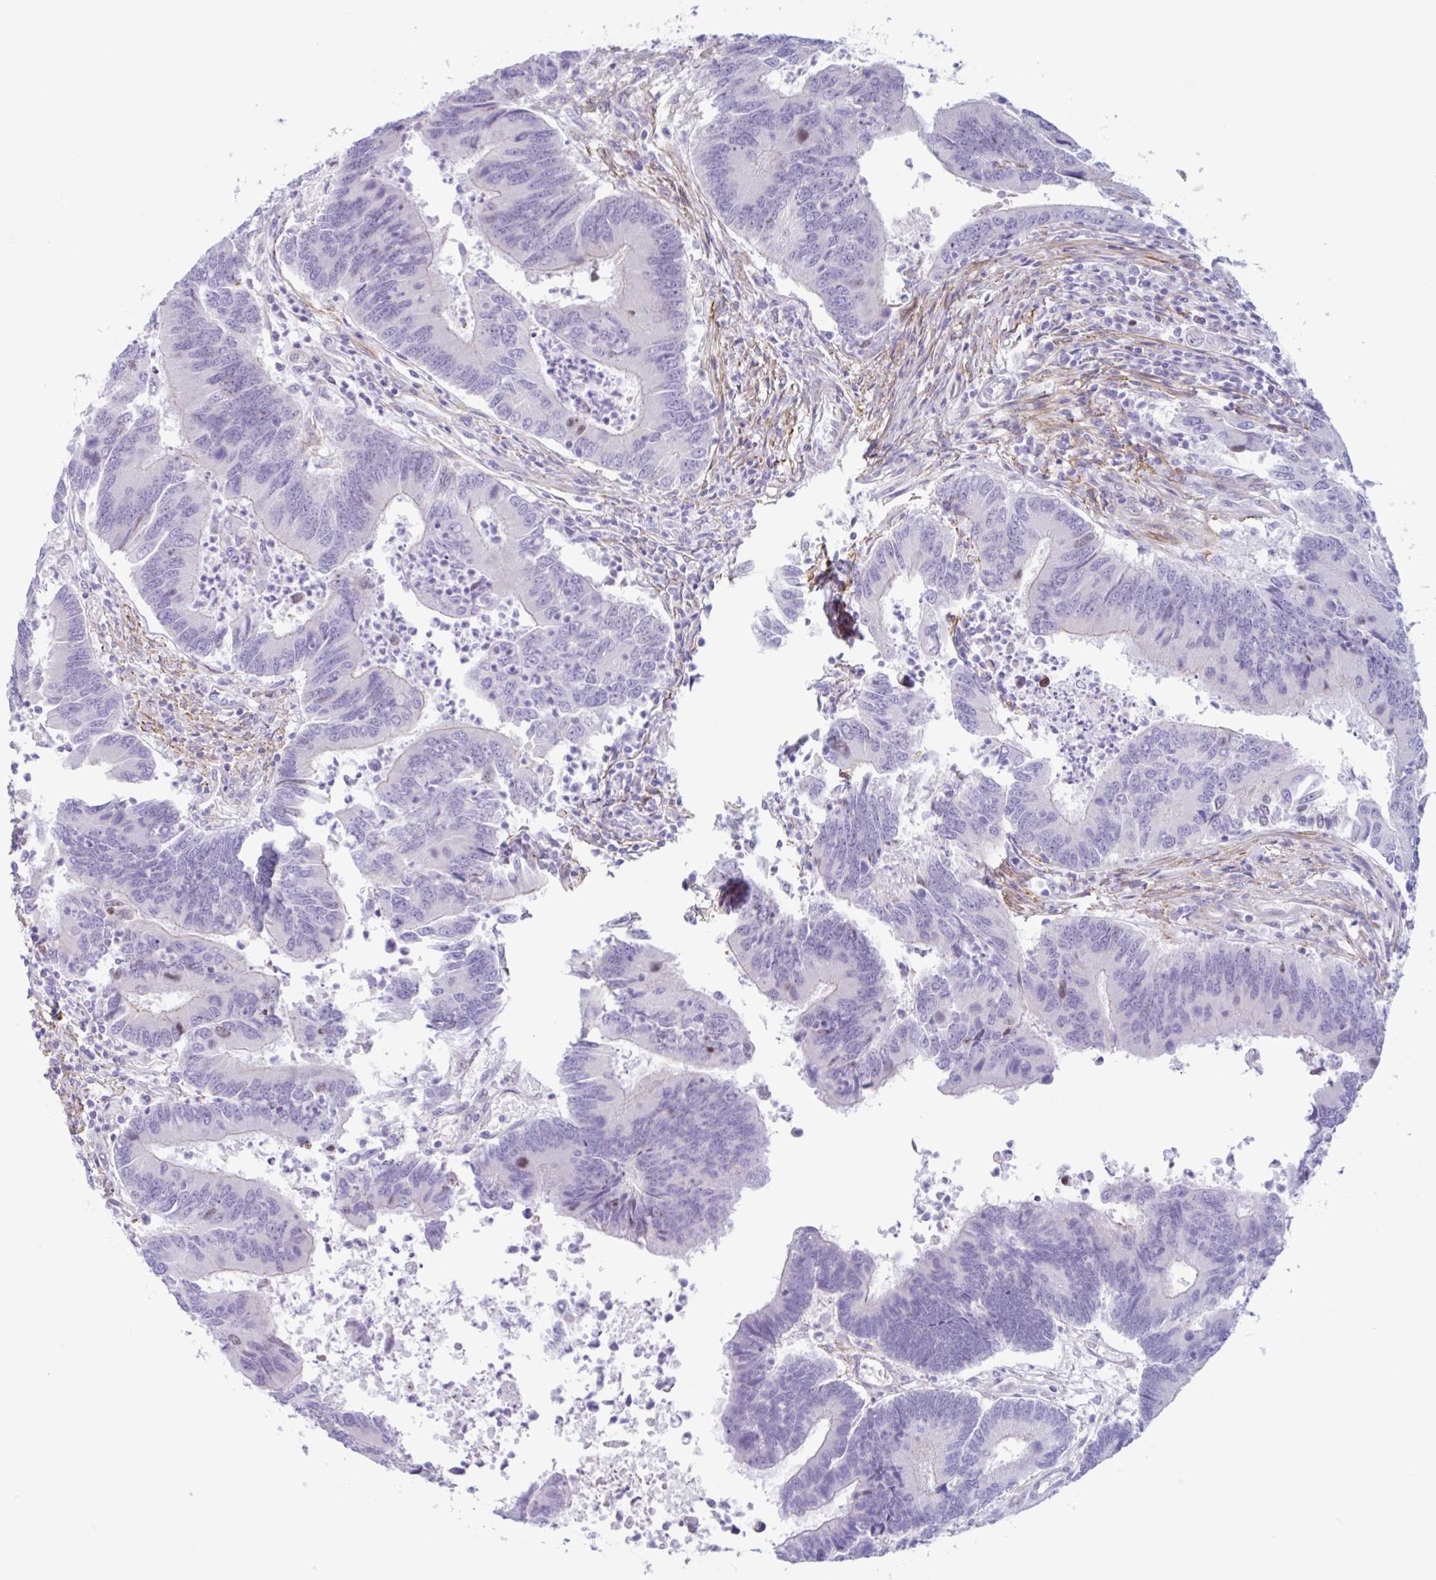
{"staining": {"intensity": "negative", "quantity": "none", "location": "none"}, "tissue": "colorectal cancer", "cell_type": "Tumor cells", "image_type": "cancer", "snomed": [{"axis": "morphology", "description": "Adenocarcinoma, NOS"}, {"axis": "topography", "description": "Colon"}], "caption": "A histopathology image of human colorectal adenocarcinoma is negative for staining in tumor cells.", "gene": "MYH10", "patient": {"sex": "female", "age": 67}}